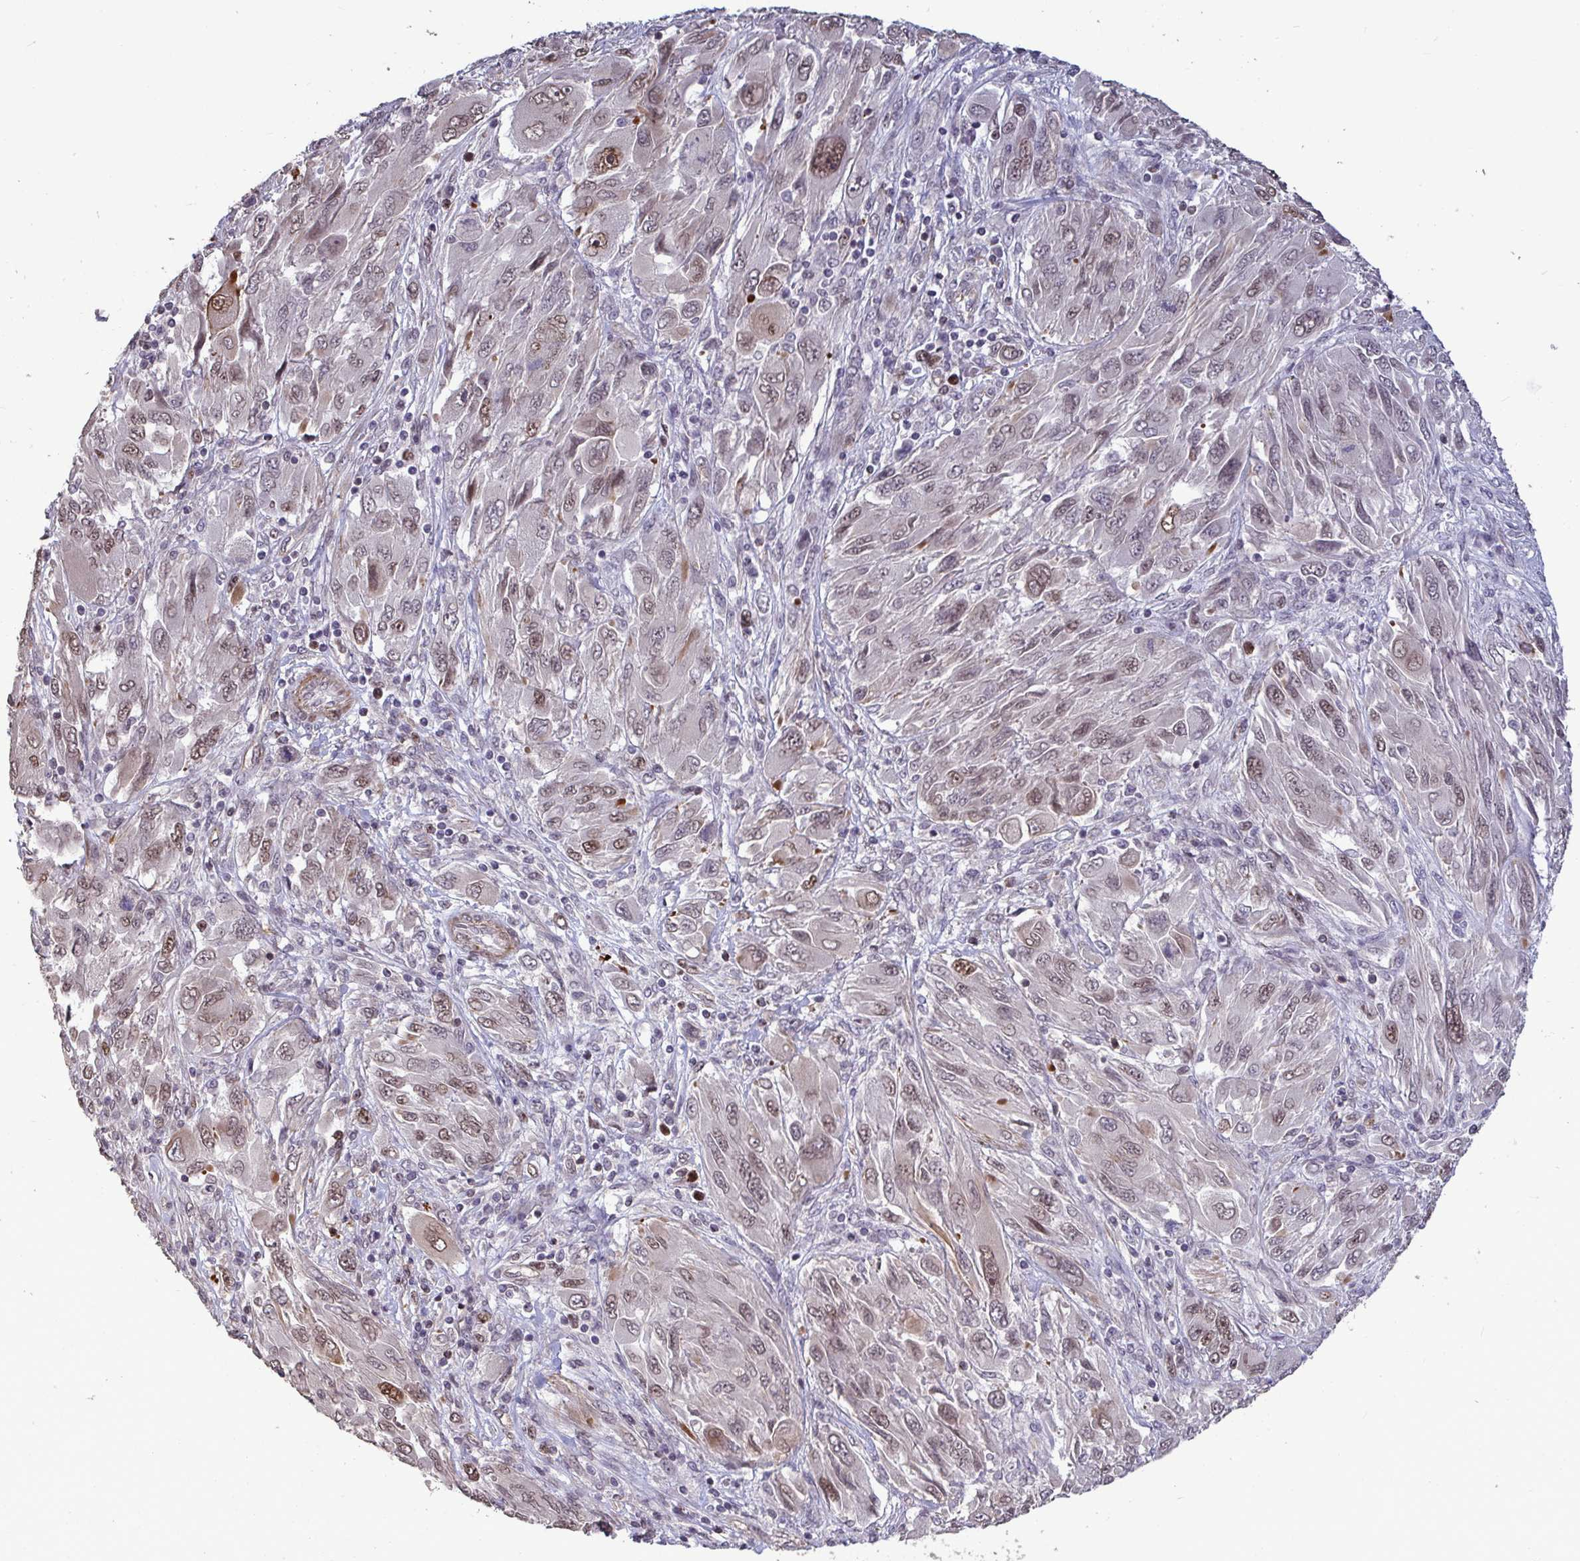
{"staining": {"intensity": "moderate", "quantity": ">75%", "location": "nuclear"}, "tissue": "melanoma", "cell_type": "Tumor cells", "image_type": "cancer", "snomed": [{"axis": "morphology", "description": "Malignant melanoma, NOS"}, {"axis": "topography", "description": "Skin"}], "caption": "Immunohistochemical staining of melanoma exhibits moderate nuclear protein expression in approximately >75% of tumor cells. Nuclei are stained in blue.", "gene": "IPO5", "patient": {"sex": "female", "age": 91}}